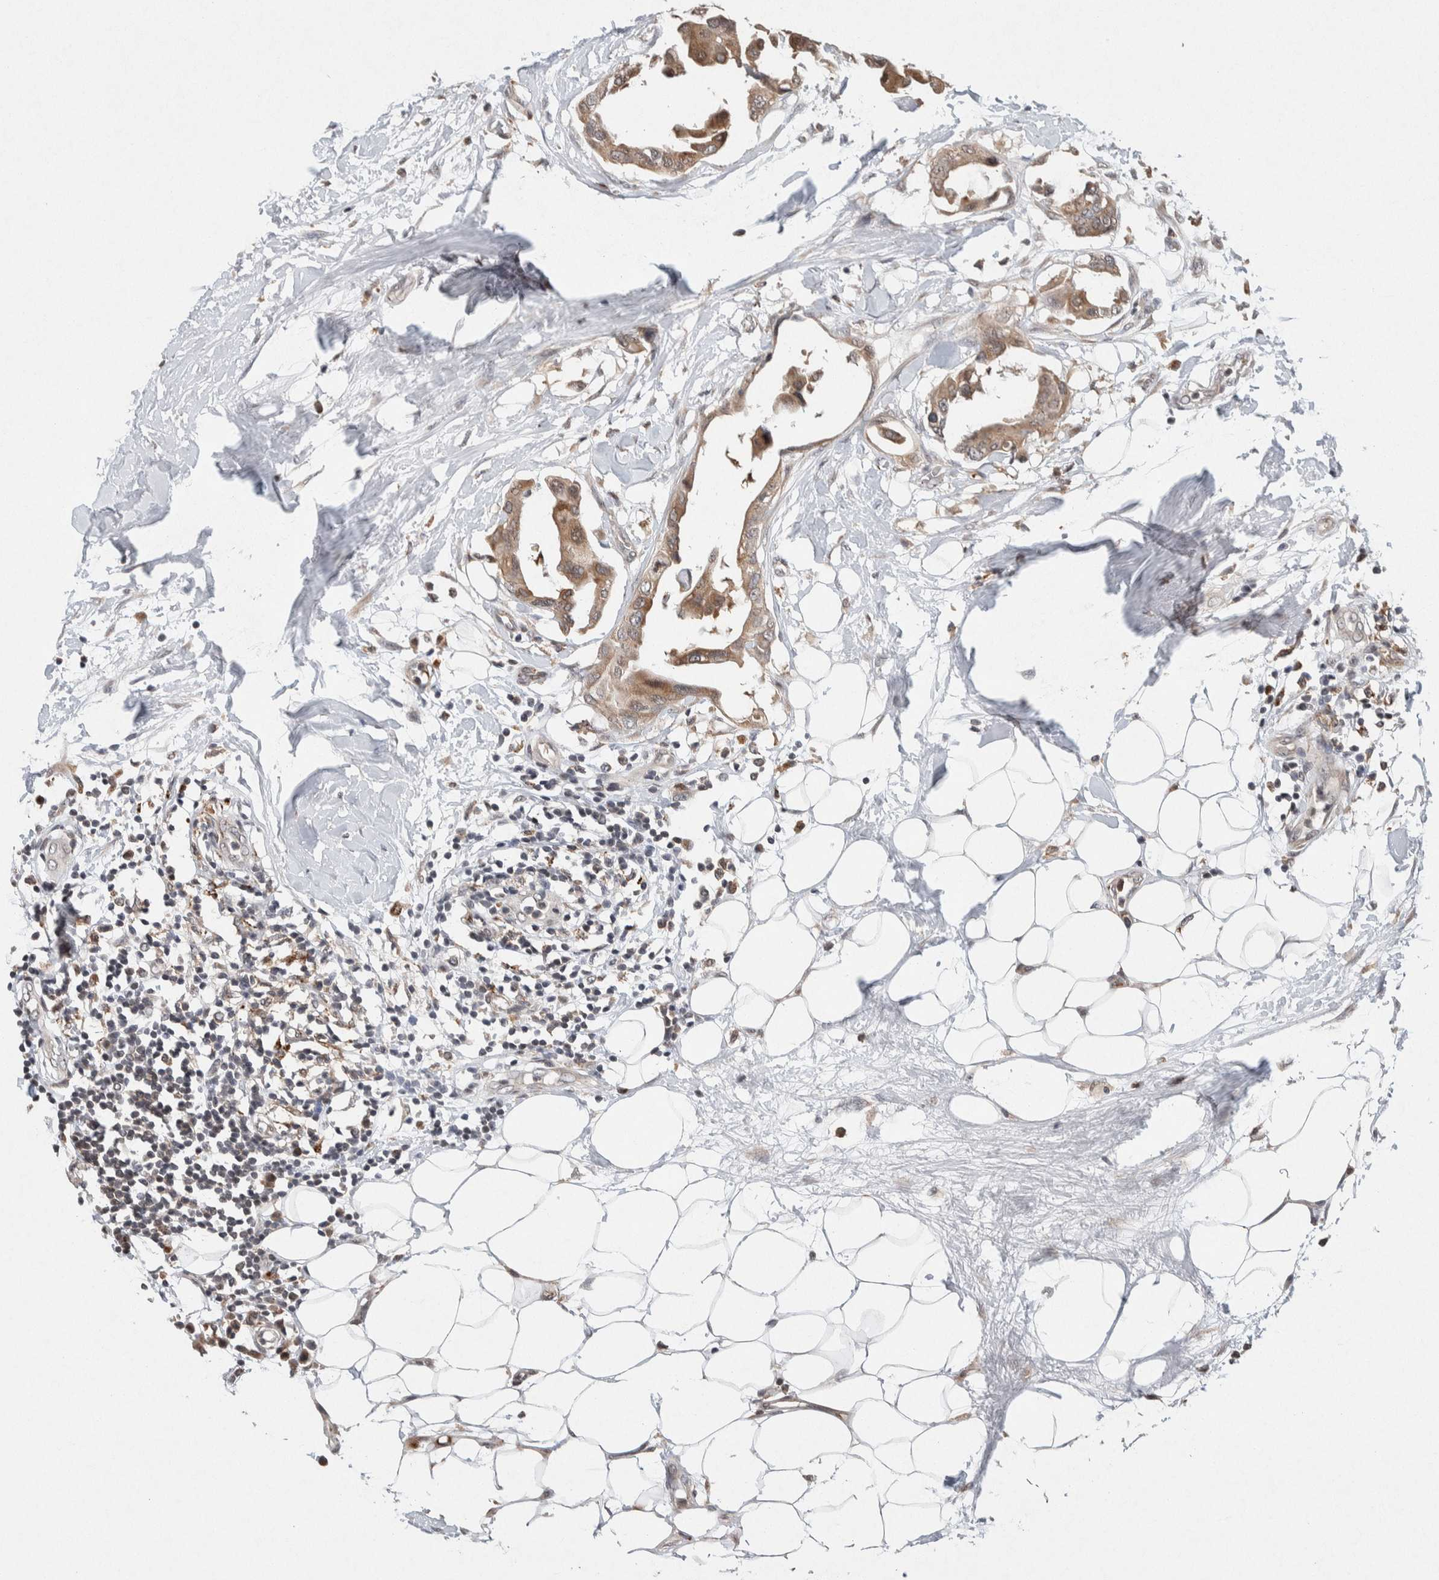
{"staining": {"intensity": "moderate", "quantity": ">75%", "location": "cytoplasmic/membranous"}, "tissue": "breast cancer", "cell_type": "Tumor cells", "image_type": "cancer", "snomed": [{"axis": "morphology", "description": "Duct carcinoma"}, {"axis": "topography", "description": "Breast"}], "caption": "Immunohistochemical staining of human intraductal carcinoma (breast) demonstrates moderate cytoplasmic/membranous protein positivity in about >75% of tumor cells.", "gene": "KCNK1", "patient": {"sex": "female", "age": 40}}